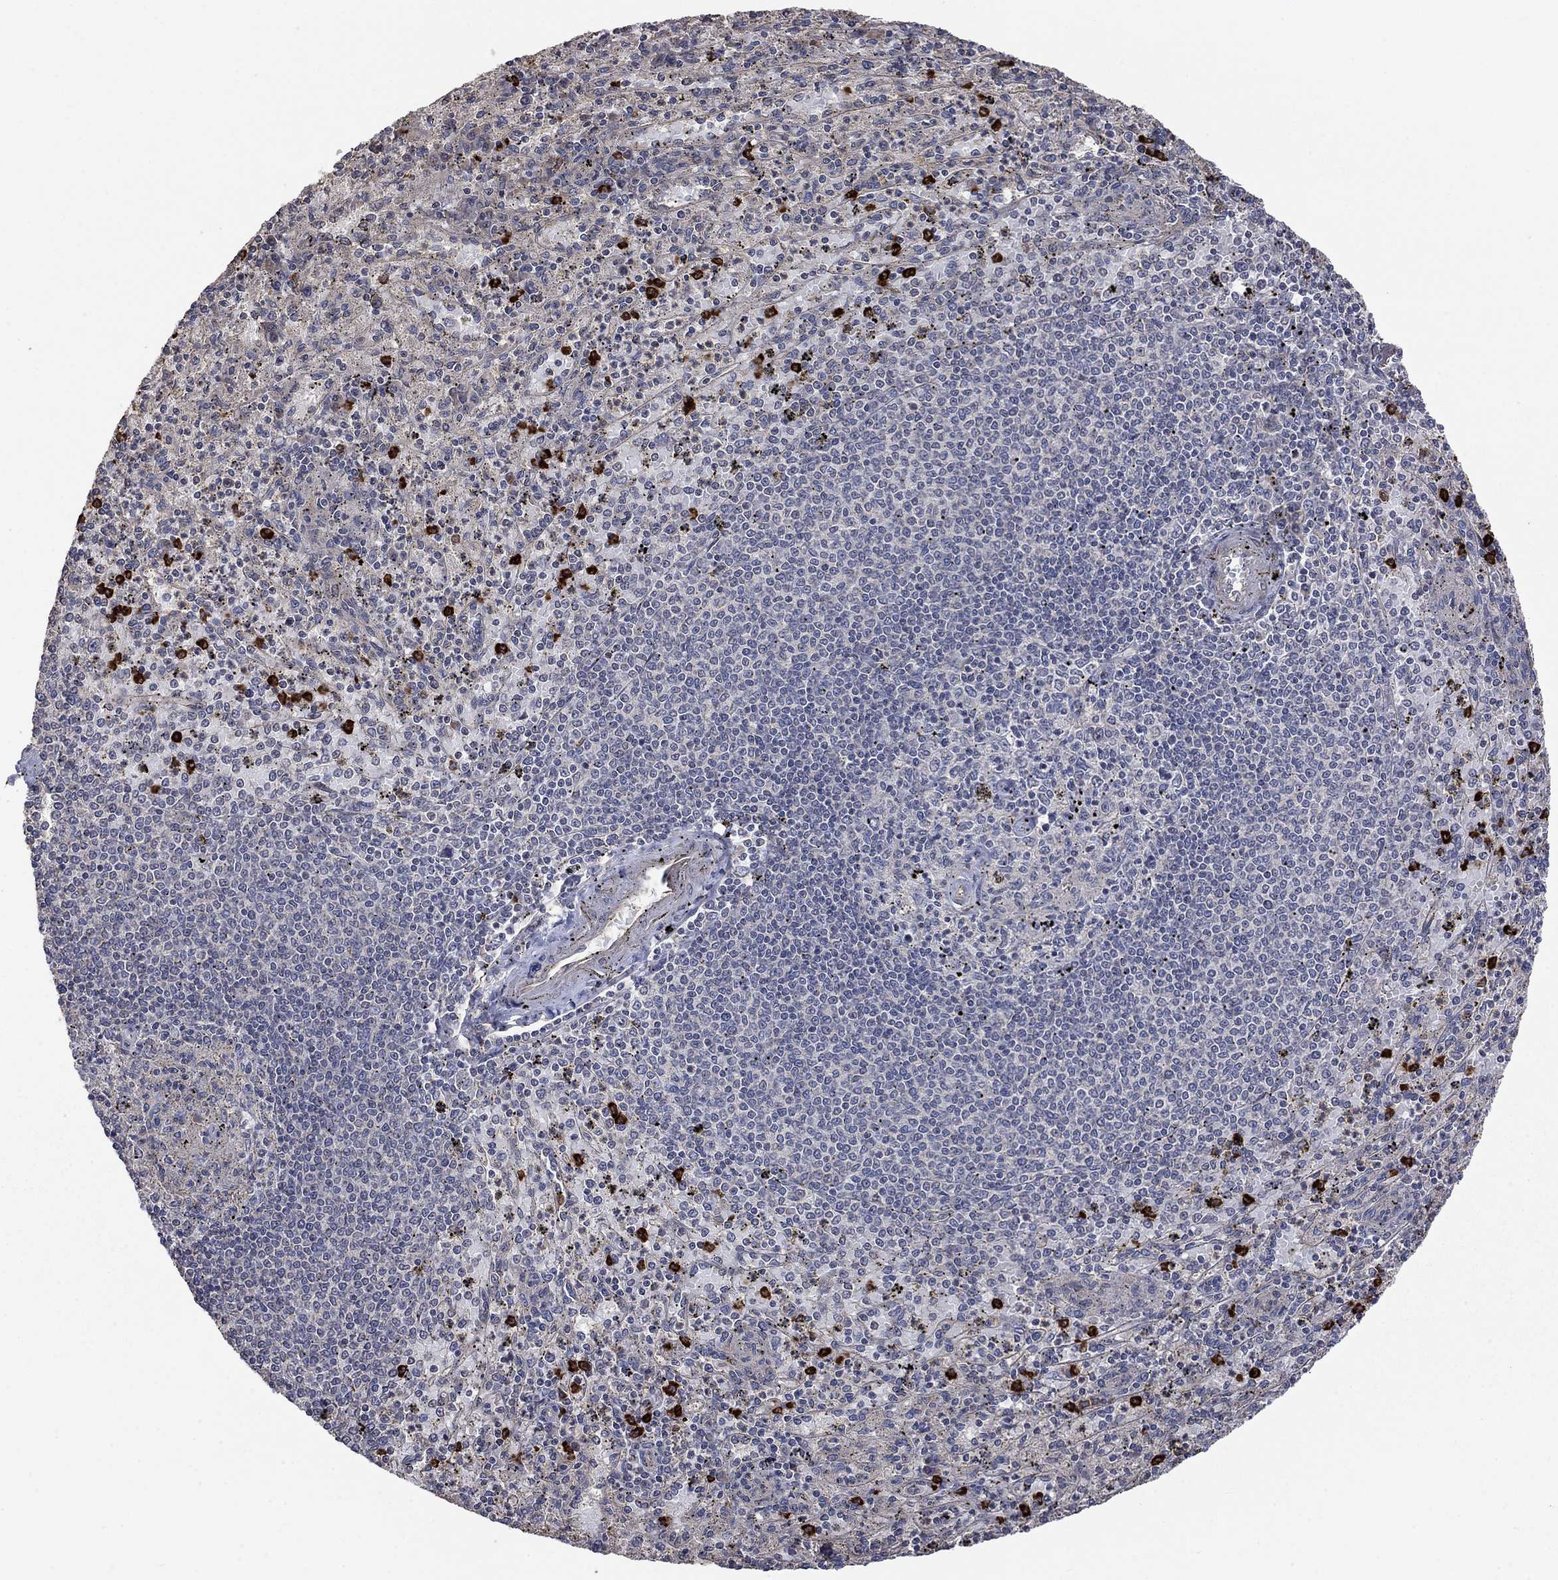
{"staining": {"intensity": "strong", "quantity": "<25%", "location": "cytoplasmic/membranous"}, "tissue": "spleen", "cell_type": "Cells in red pulp", "image_type": "normal", "snomed": [{"axis": "morphology", "description": "Normal tissue, NOS"}, {"axis": "topography", "description": "Spleen"}], "caption": "Immunohistochemical staining of unremarkable spleen demonstrates strong cytoplasmic/membranous protein staining in approximately <25% of cells in red pulp.", "gene": "VCAN", "patient": {"sex": "male", "age": 60}}